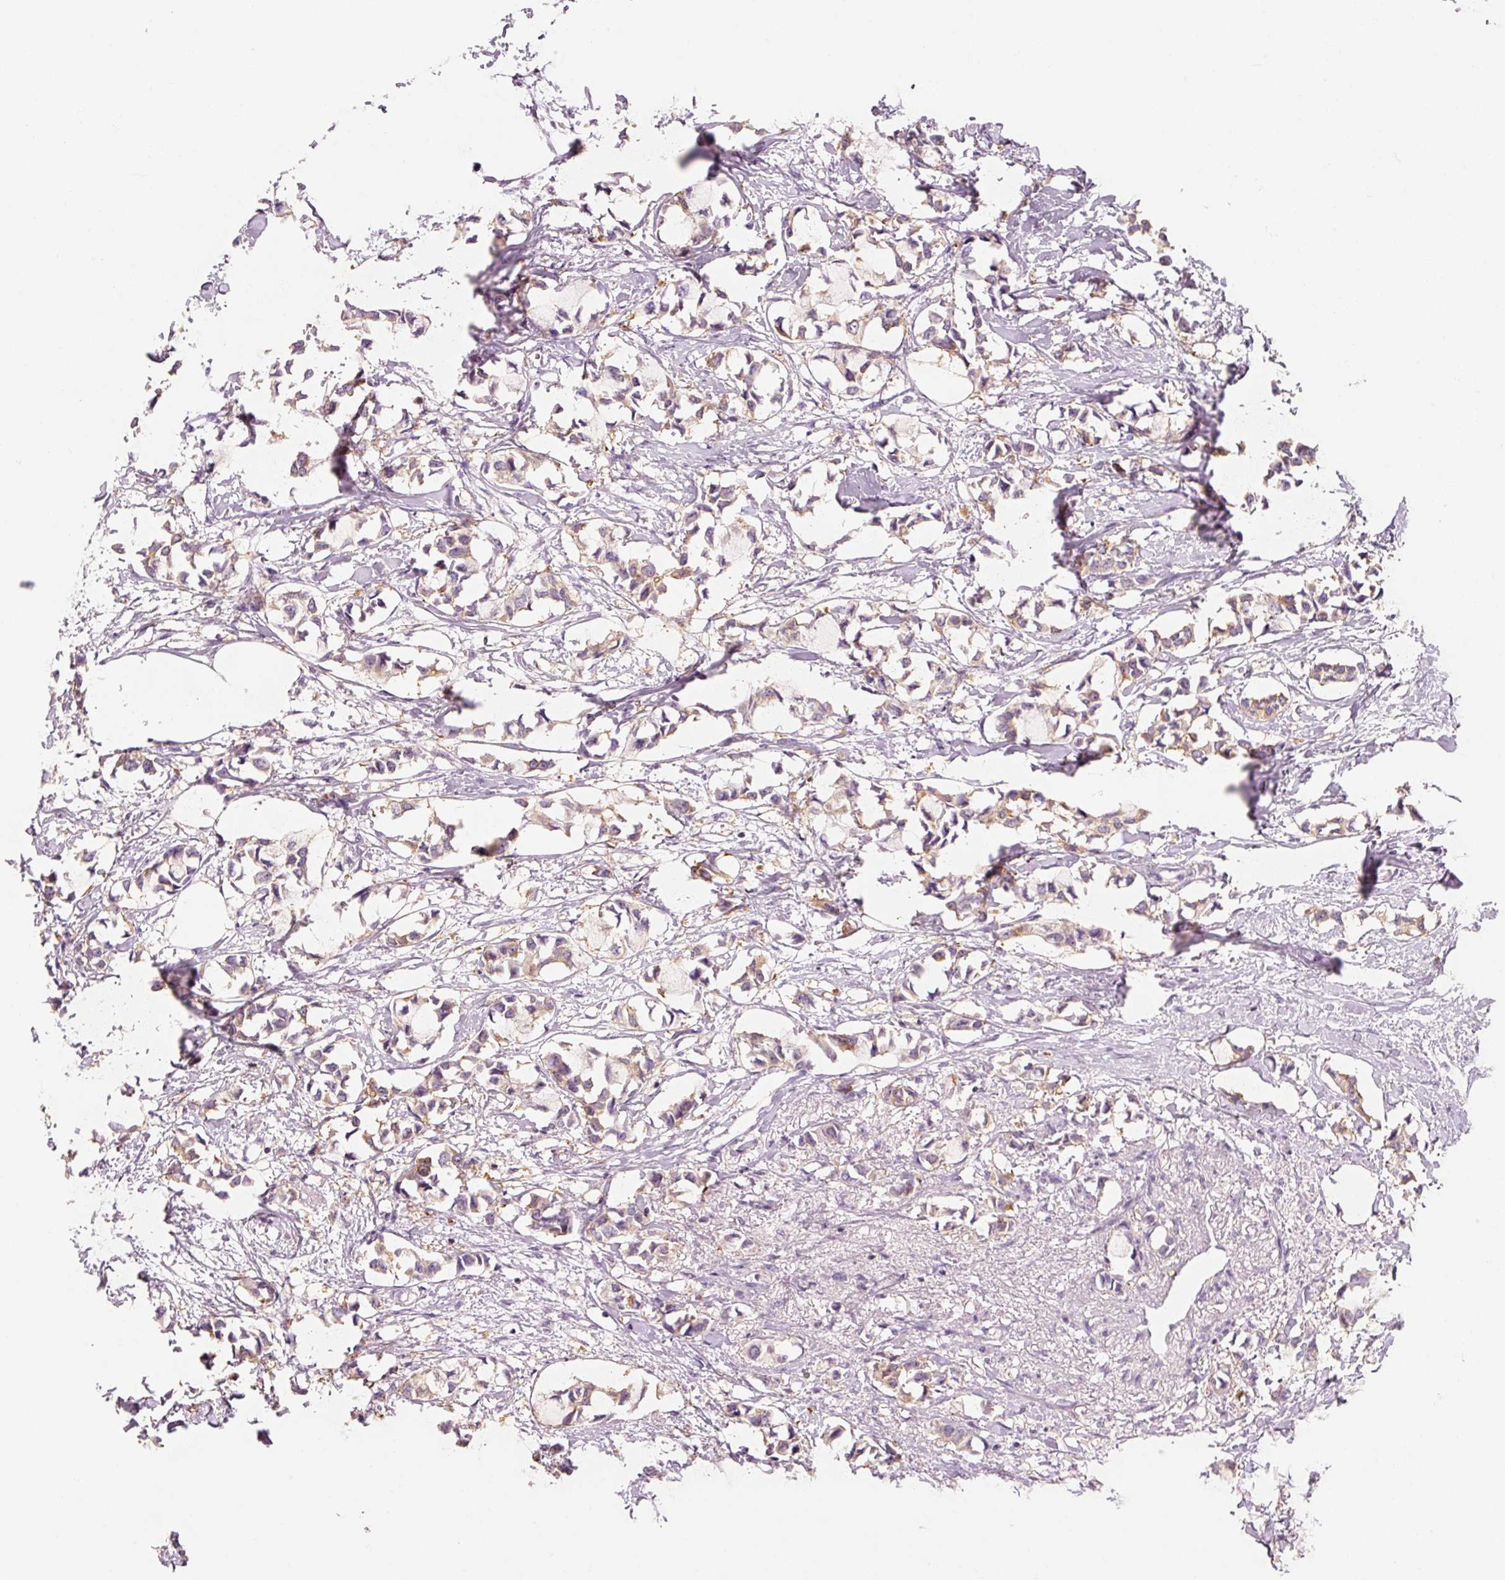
{"staining": {"intensity": "weak", "quantity": "25%-75%", "location": "cytoplasmic/membranous"}, "tissue": "breast cancer", "cell_type": "Tumor cells", "image_type": "cancer", "snomed": [{"axis": "morphology", "description": "Duct carcinoma"}, {"axis": "topography", "description": "Breast"}], "caption": "Breast infiltrating ductal carcinoma tissue exhibits weak cytoplasmic/membranous staining in about 25%-75% of tumor cells, visualized by immunohistochemistry. (IHC, brightfield microscopy, high magnification).", "gene": "OR8K1", "patient": {"sex": "female", "age": 73}}